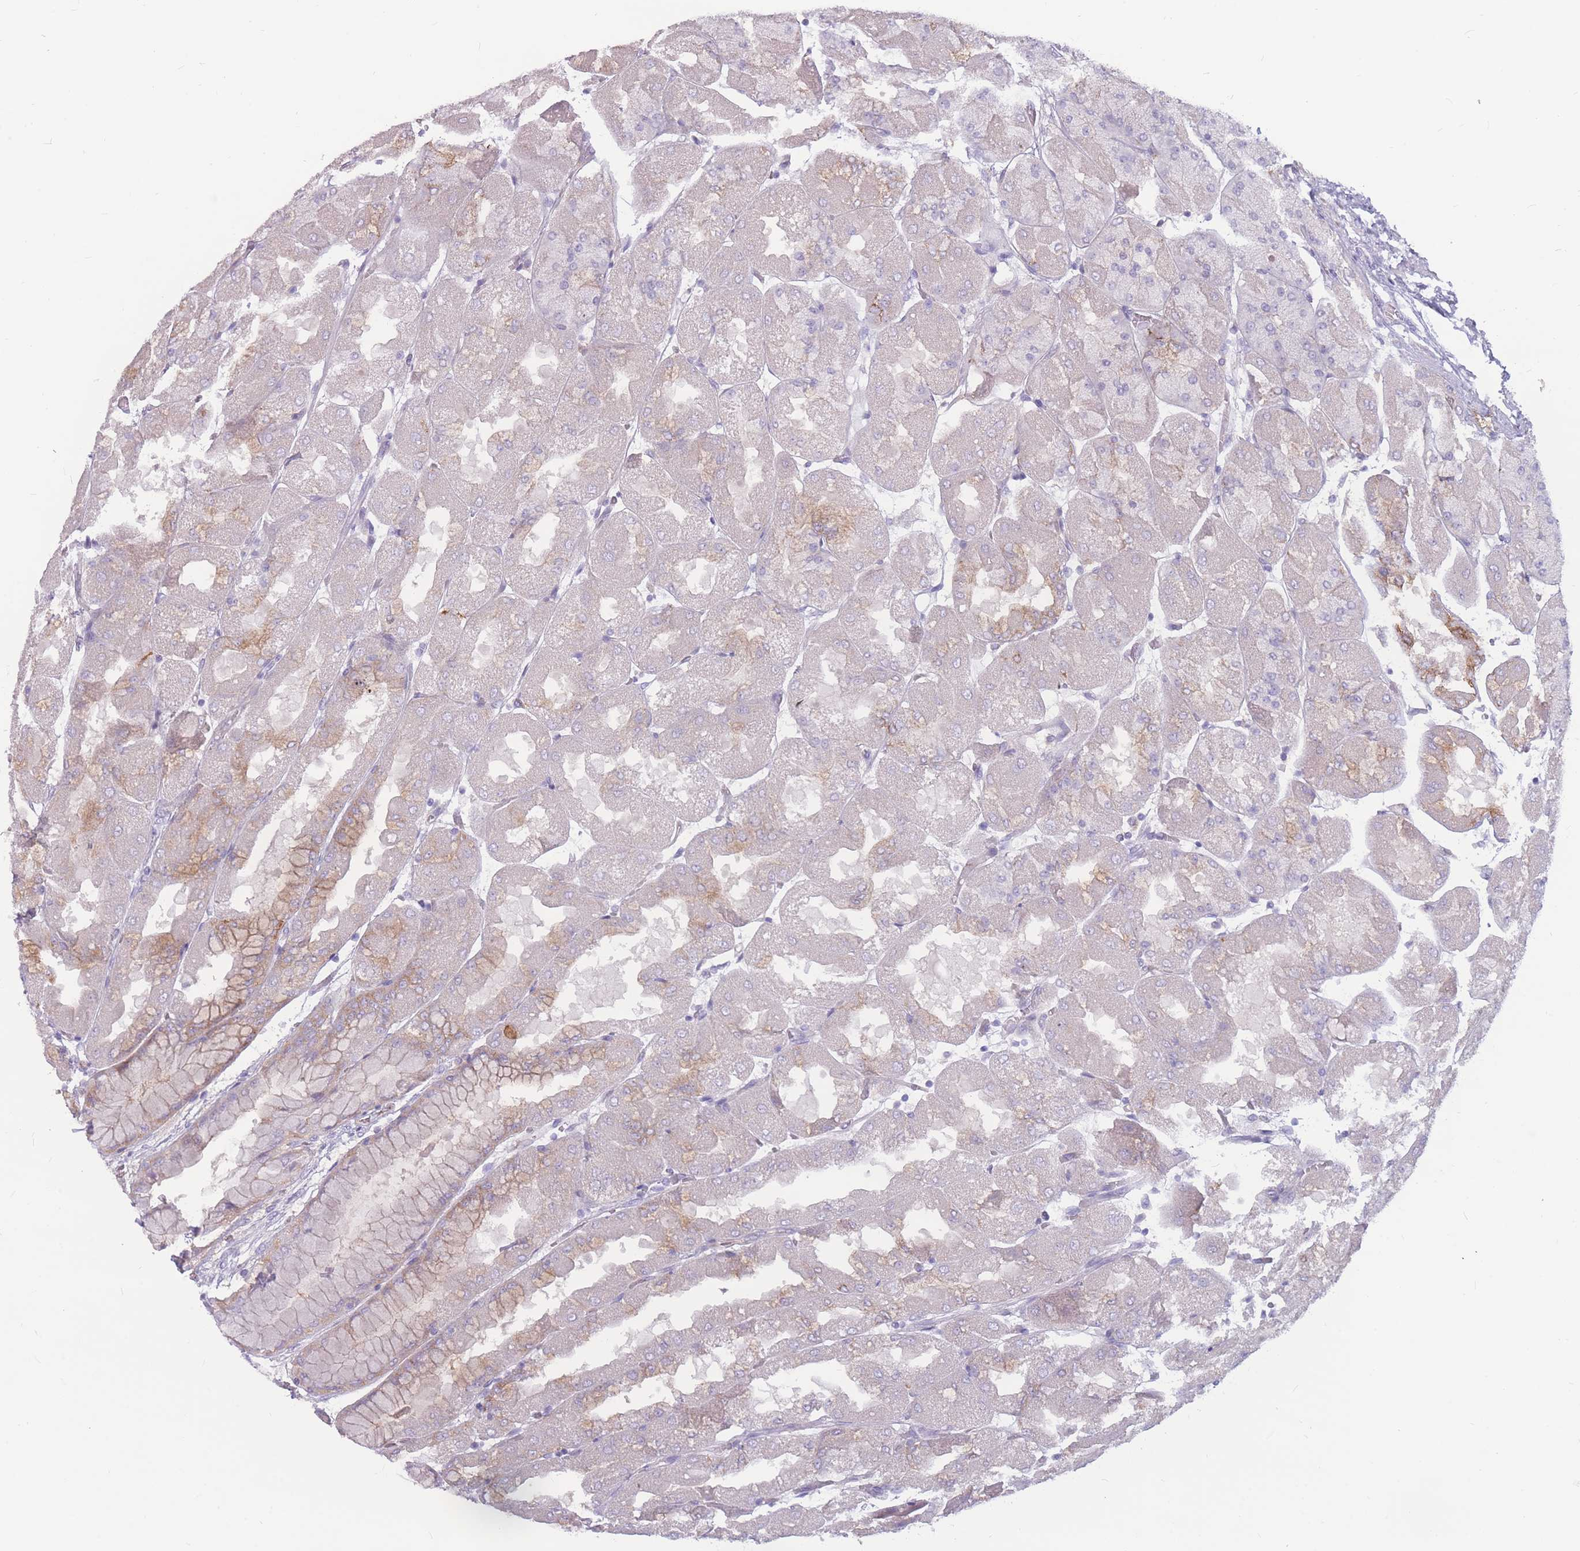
{"staining": {"intensity": "moderate", "quantity": "<25%", "location": "cytoplasmic/membranous"}, "tissue": "stomach", "cell_type": "Glandular cells", "image_type": "normal", "snomed": [{"axis": "morphology", "description": "Normal tissue, NOS"}, {"axis": "topography", "description": "Stomach"}], "caption": "This histopathology image shows immunohistochemistry (IHC) staining of unremarkable stomach, with low moderate cytoplasmic/membranous expression in approximately <25% of glandular cells.", "gene": "GNA11", "patient": {"sex": "female", "age": 61}}